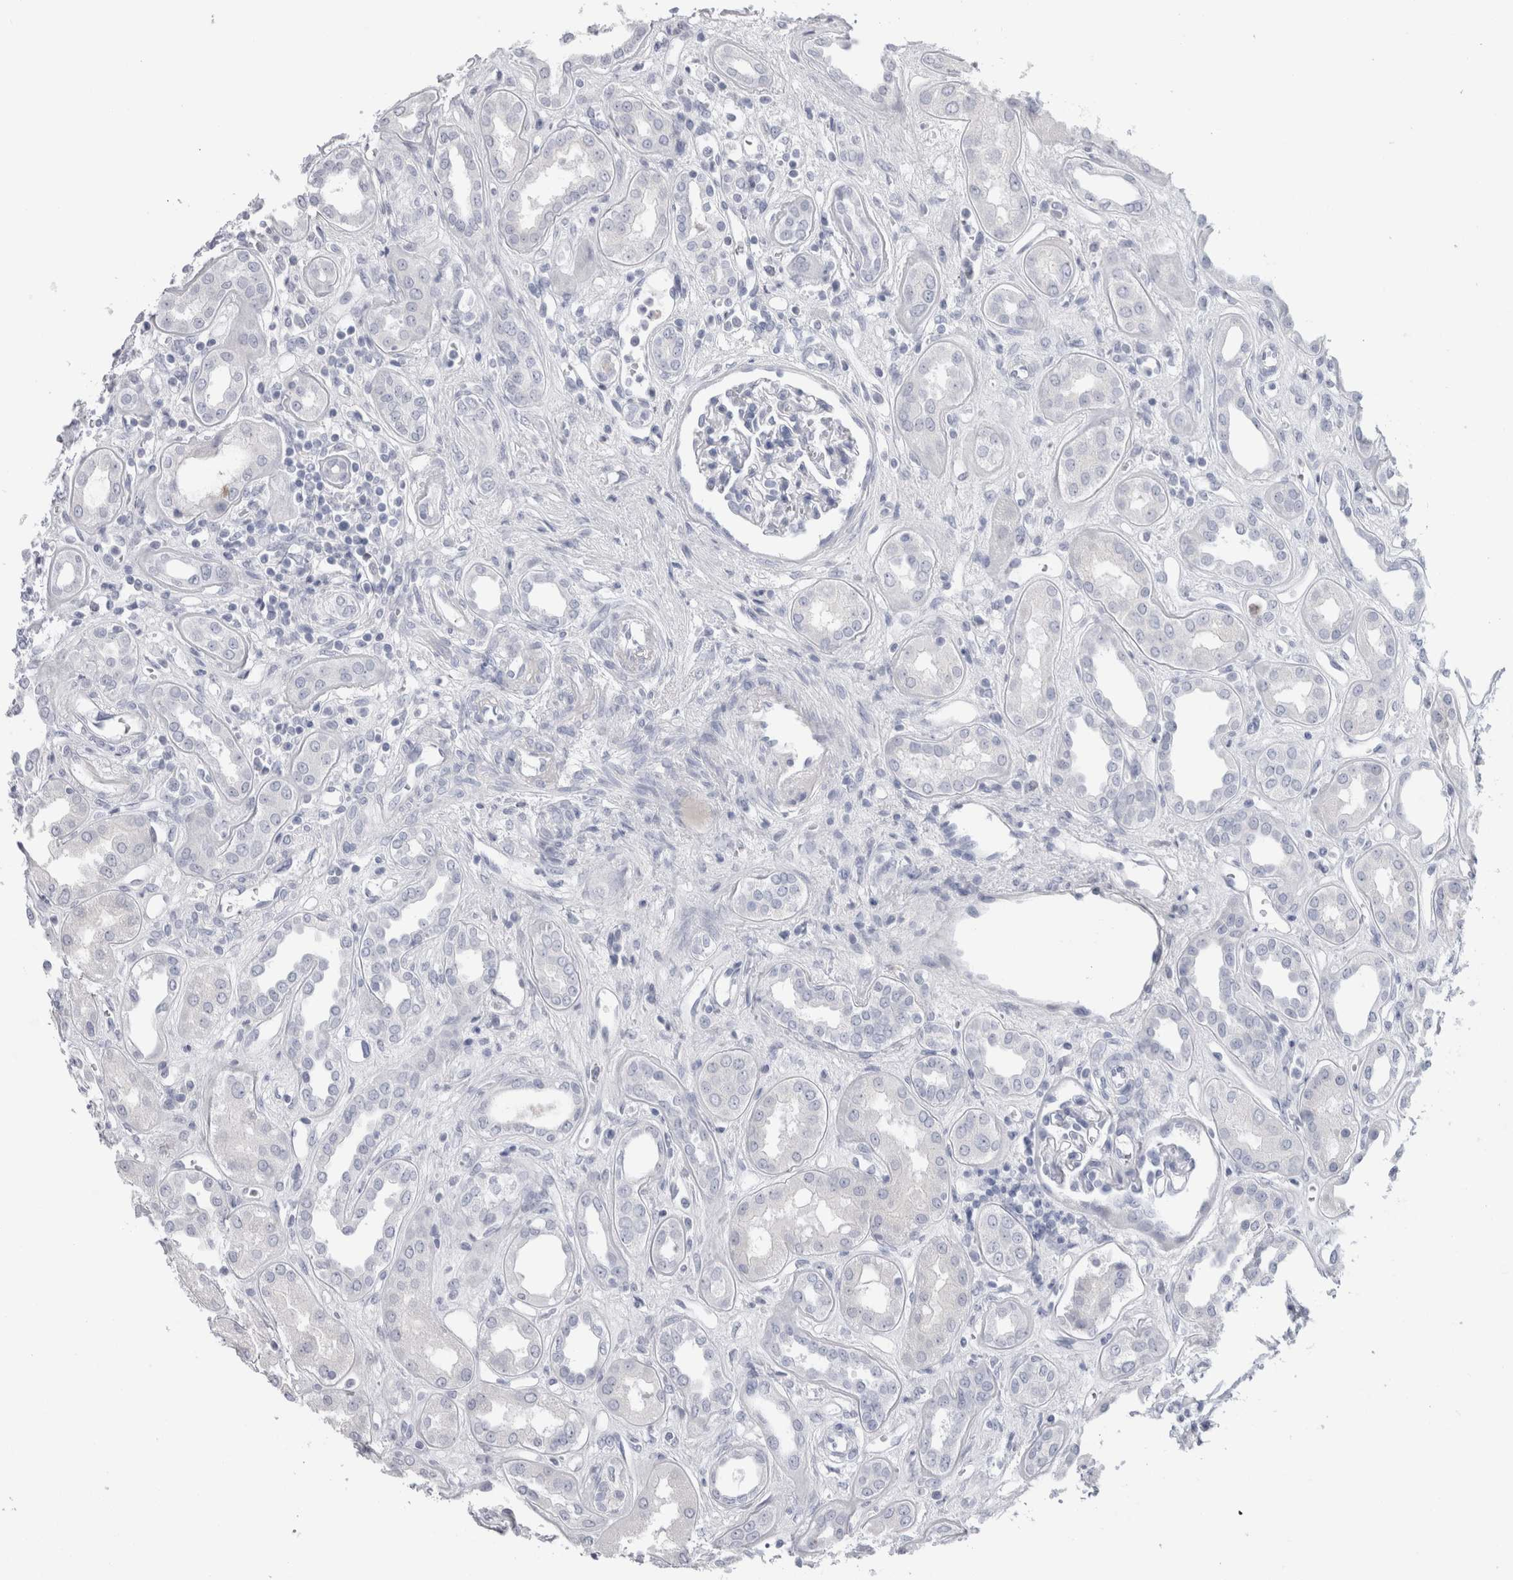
{"staining": {"intensity": "negative", "quantity": "none", "location": "none"}, "tissue": "kidney", "cell_type": "Cells in glomeruli", "image_type": "normal", "snomed": [{"axis": "morphology", "description": "Normal tissue, NOS"}, {"axis": "topography", "description": "Kidney"}], "caption": "A high-resolution micrograph shows IHC staining of normal kidney, which displays no significant staining in cells in glomeruli. (Stains: DAB immunohistochemistry (IHC) with hematoxylin counter stain, Microscopy: brightfield microscopy at high magnification).", "gene": "ADAM2", "patient": {"sex": "male", "age": 59}}